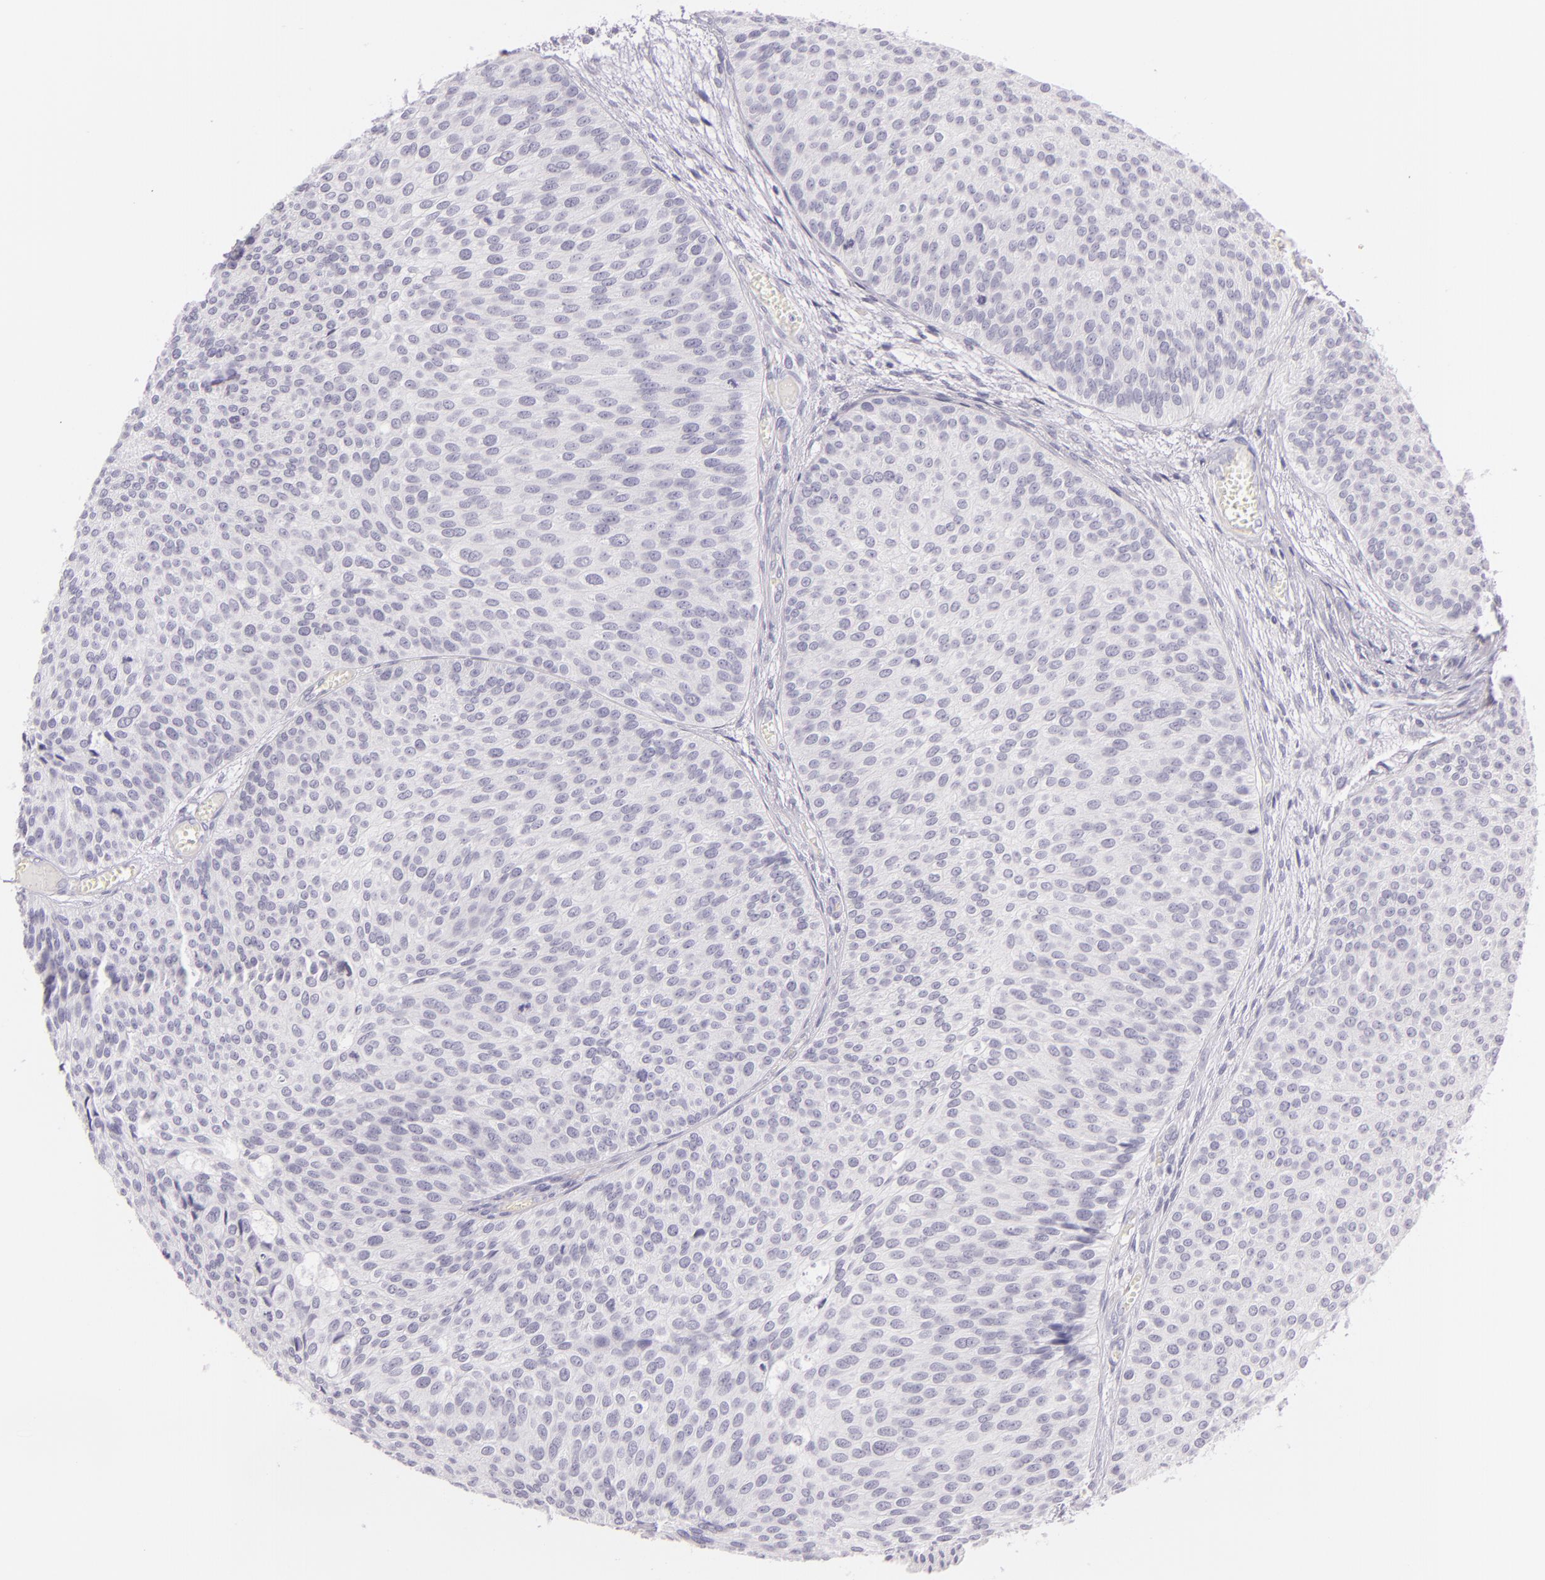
{"staining": {"intensity": "negative", "quantity": "none", "location": "none"}, "tissue": "urothelial cancer", "cell_type": "Tumor cells", "image_type": "cancer", "snomed": [{"axis": "morphology", "description": "Urothelial carcinoma, Low grade"}, {"axis": "topography", "description": "Urinary bladder"}], "caption": "Image shows no significant protein expression in tumor cells of urothelial cancer.", "gene": "CBS", "patient": {"sex": "male", "age": 84}}